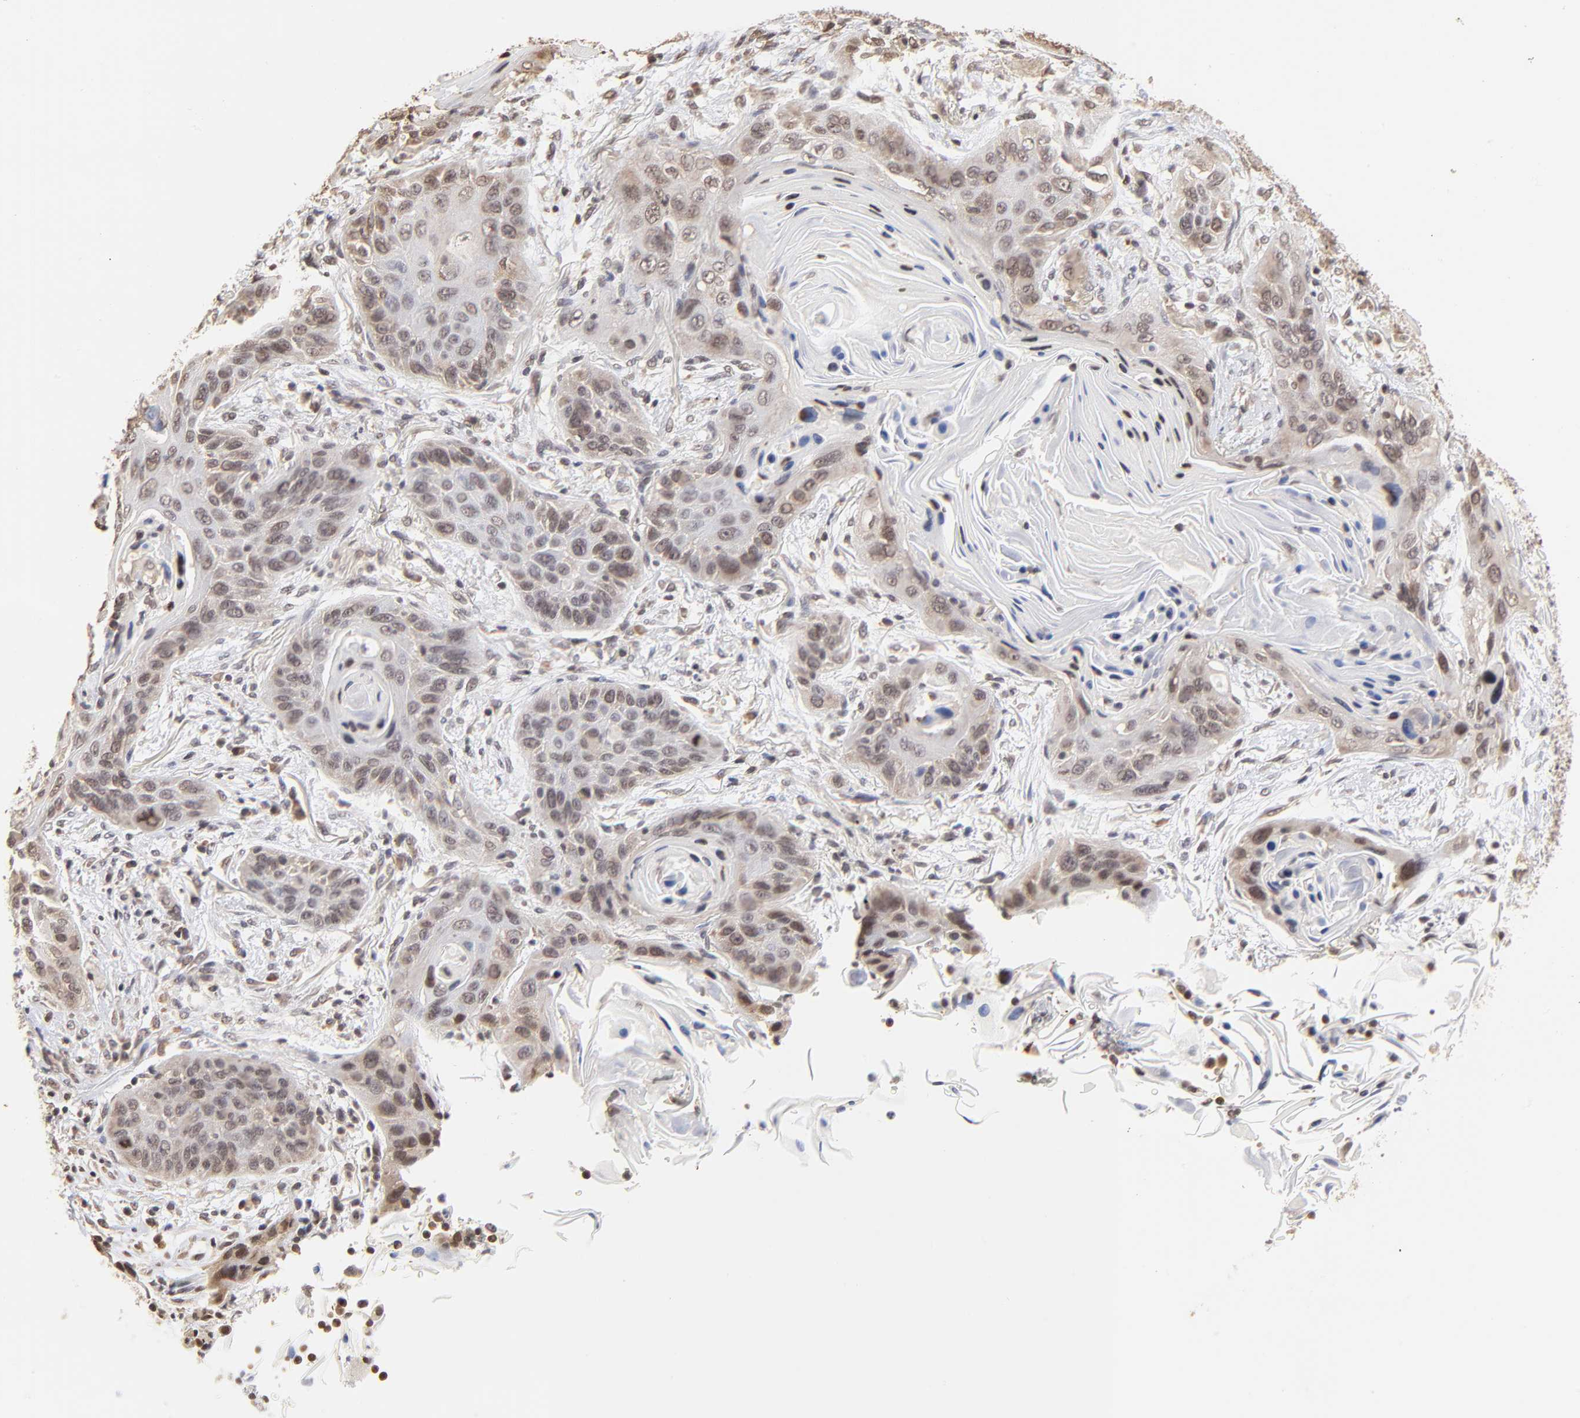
{"staining": {"intensity": "weak", "quantity": "<25%", "location": "cytoplasmic/membranous,nuclear"}, "tissue": "lung cancer", "cell_type": "Tumor cells", "image_type": "cancer", "snomed": [{"axis": "morphology", "description": "Squamous cell carcinoma, NOS"}, {"axis": "topography", "description": "Lung"}], "caption": "Immunohistochemical staining of human lung squamous cell carcinoma displays no significant expression in tumor cells.", "gene": "BRPF1", "patient": {"sex": "female", "age": 67}}